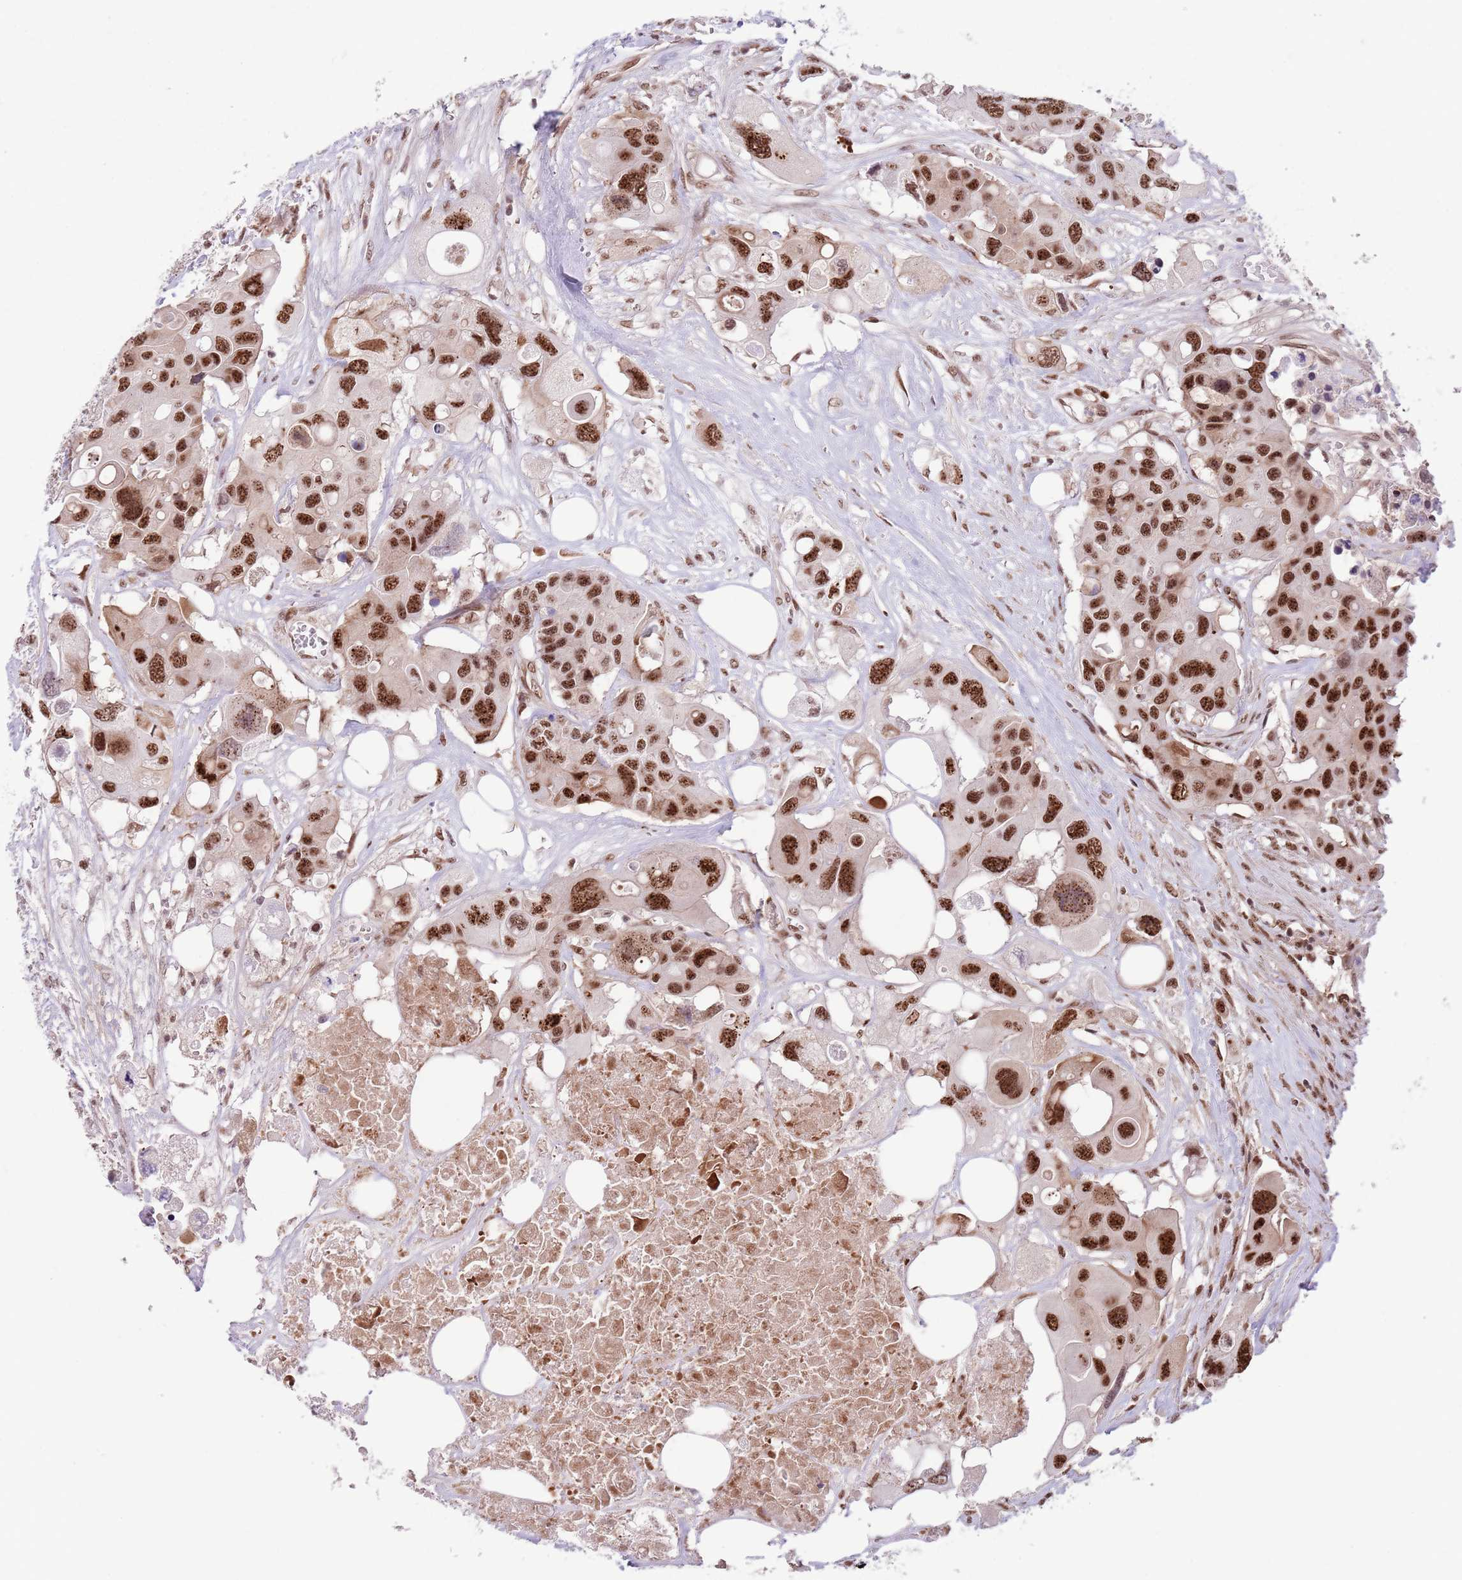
{"staining": {"intensity": "strong", "quantity": ">75%", "location": "nuclear"}, "tissue": "colorectal cancer", "cell_type": "Tumor cells", "image_type": "cancer", "snomed": [{"axis": "morphology", "description": "Adenocarcinoma, NOS"}, {"axis": "topography", "description": "Colon"}], "caption": "Immunohistochemistry (IHC) image of colorectal adenocarcinoma stained for a protein (brown), which displays high levels of strong nuclear positivity in about >75% of tumor cells.", "gene": "SIPA1L3", "patient": {"sex": "male", "age": 77}}